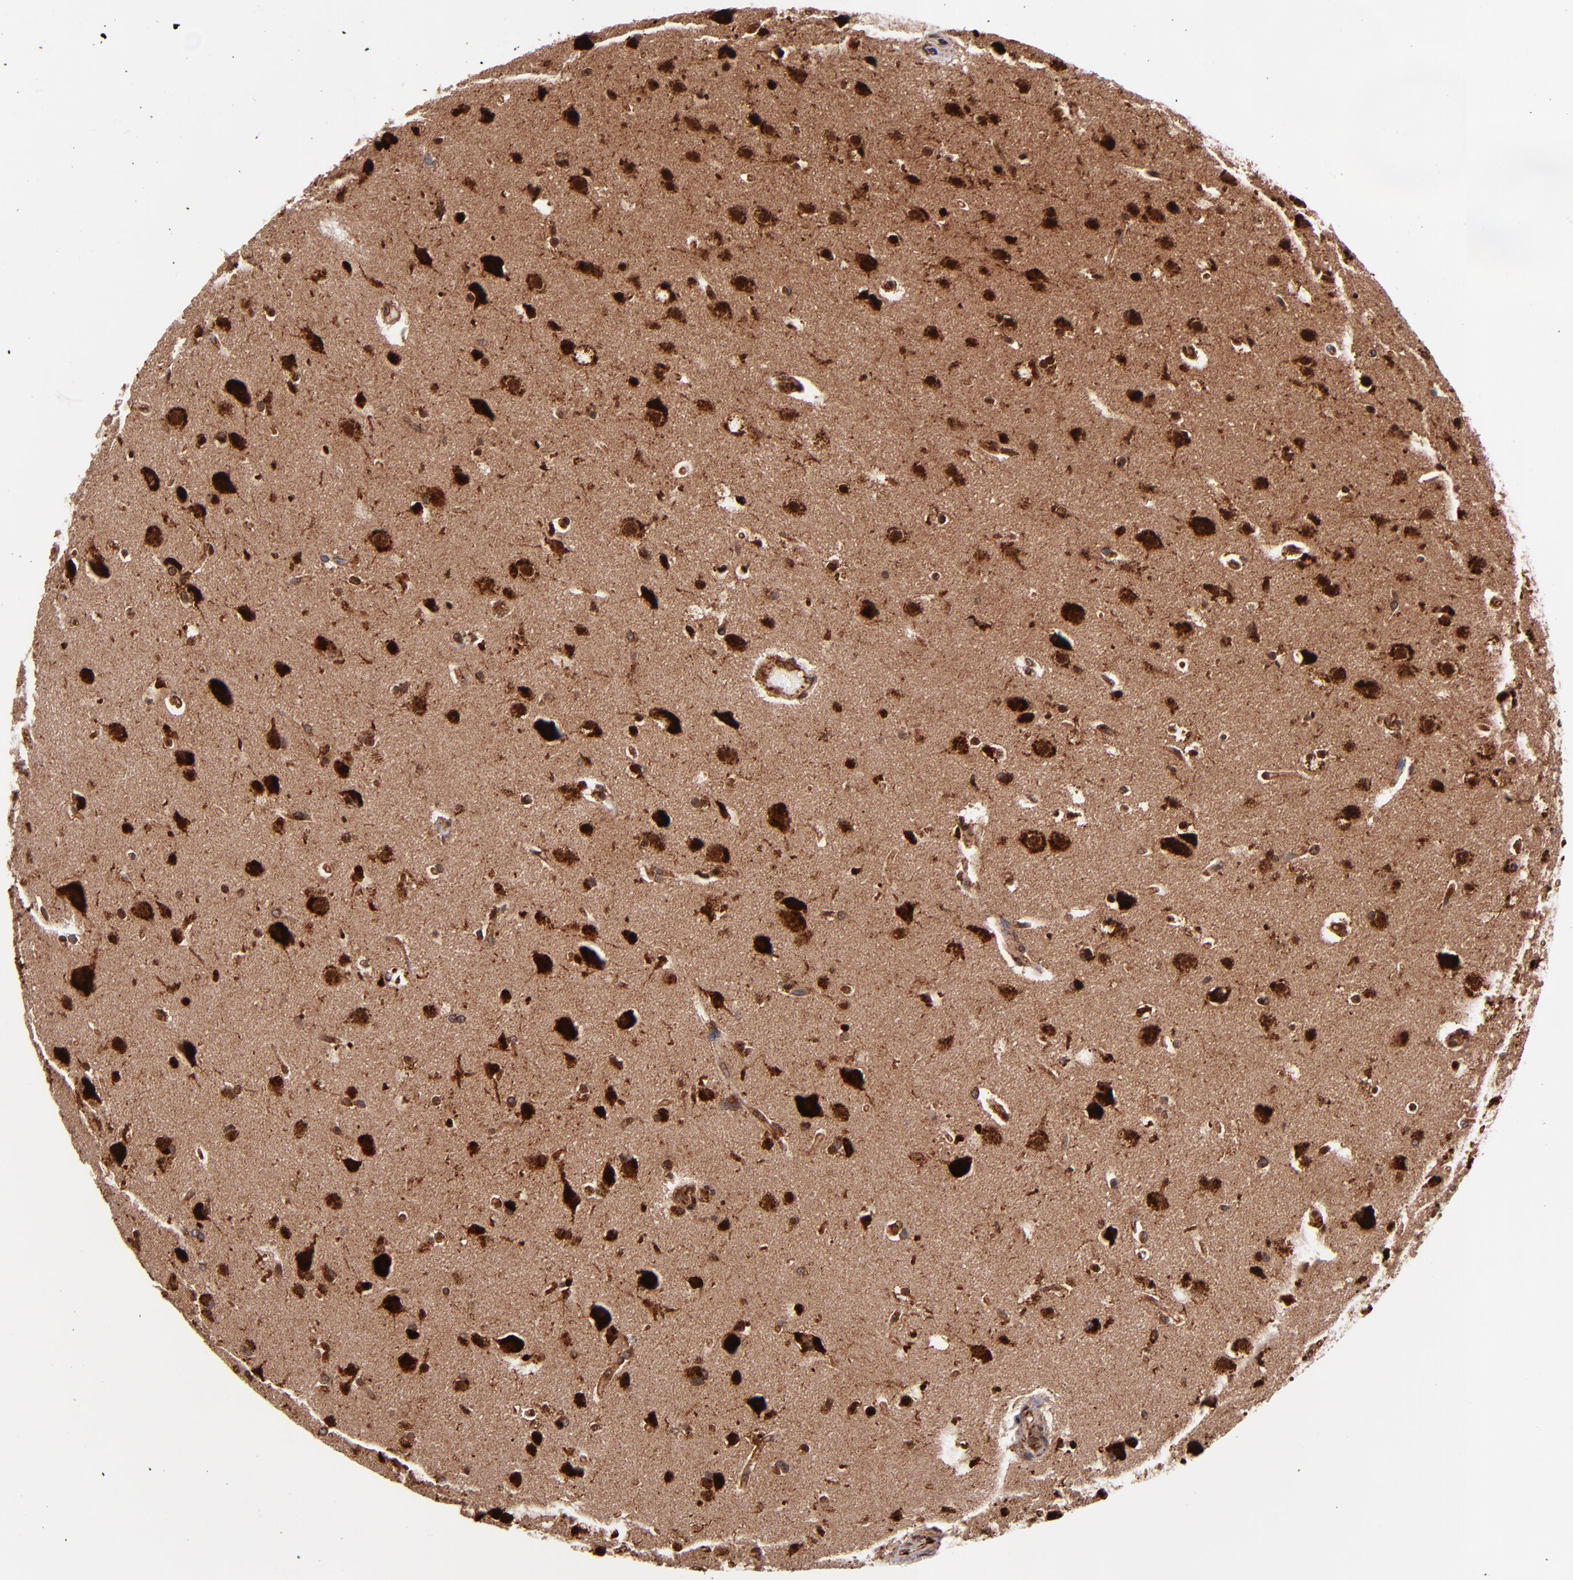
{"staining": {"intensity": "strong", "quantity": ">75%", "location": "cytoplasmic/membranous,nuclear"}, "tissue": "glioma", "cell_type": "Tumor cells", "image_type": "cancer", "snomed": [{"axis": "morphology", "description": "Glioma, malignant, Low grade"}, {"axis": "topography", "description": "Cerebral cortex"}], "caption": "Human glioma stained with a brown dye shows strong cytoplasmic/membranous and nuclear positive positivity in approximately >75% of tumor cells.", "gene": "STX8", "patient": {"sex": "female", "age": 47}}